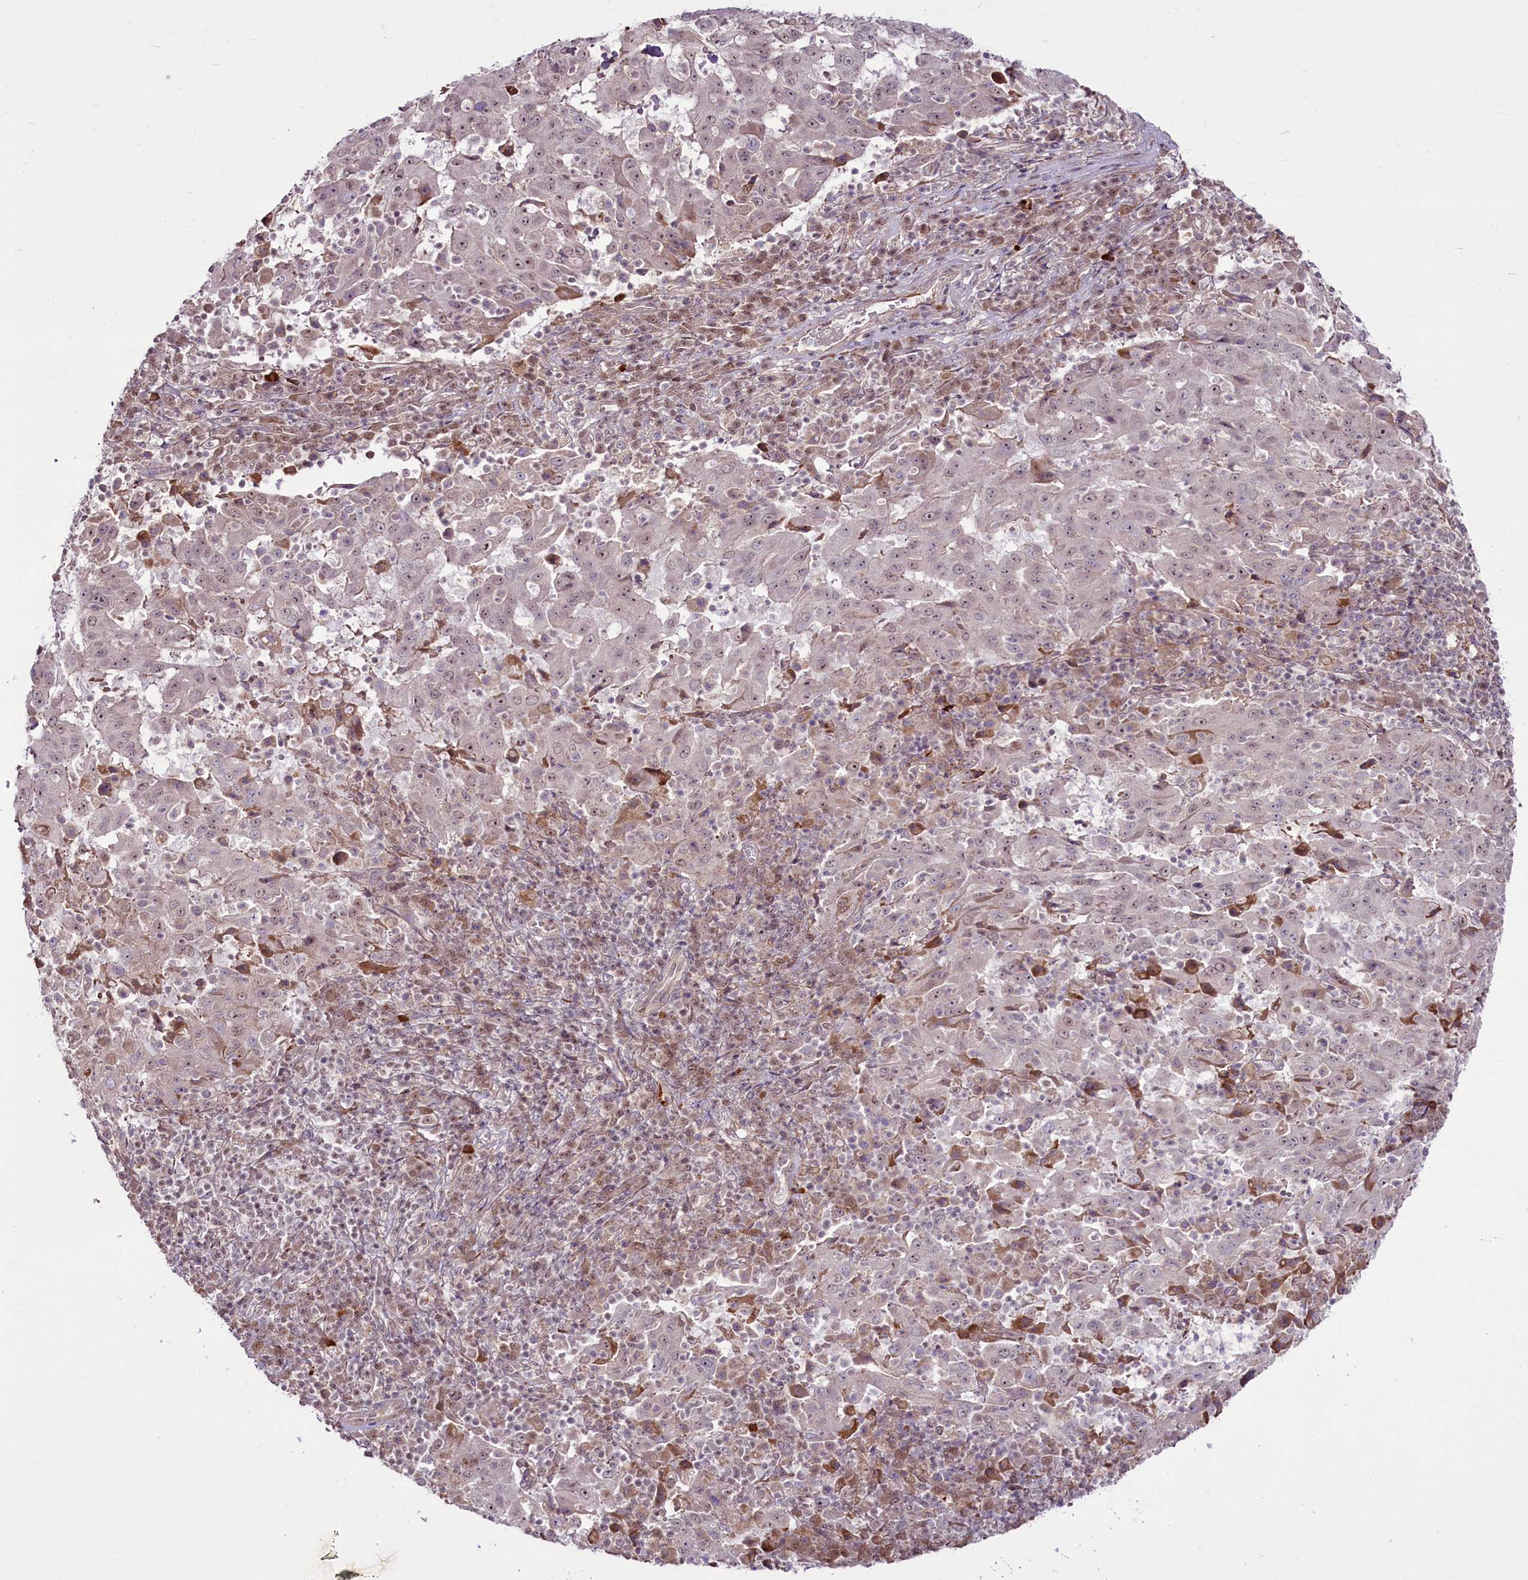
{"staining": {"intensity": "weak", "quantity": "25%-75%", "location": "nuclear"}, "tissue": "pancreatic cancer", "cell_type": "Tumor cells", "image_type": "cancer", "snomed": [{"axis": "morphology", "description": "Adenocarcinoma, NOS"}, {"axis": "topography", "description": "Pancreas"}], "caption": "Protein expression analysis of adenocarcinoma (pancreatic) demonstrates weak nuclear positivity in about 25%-75% of tumor cells. (IHC, brightfield microscopy, high magnification).", "gene": "RSBN1", "patient": {"sex": "male", "age": 63}}